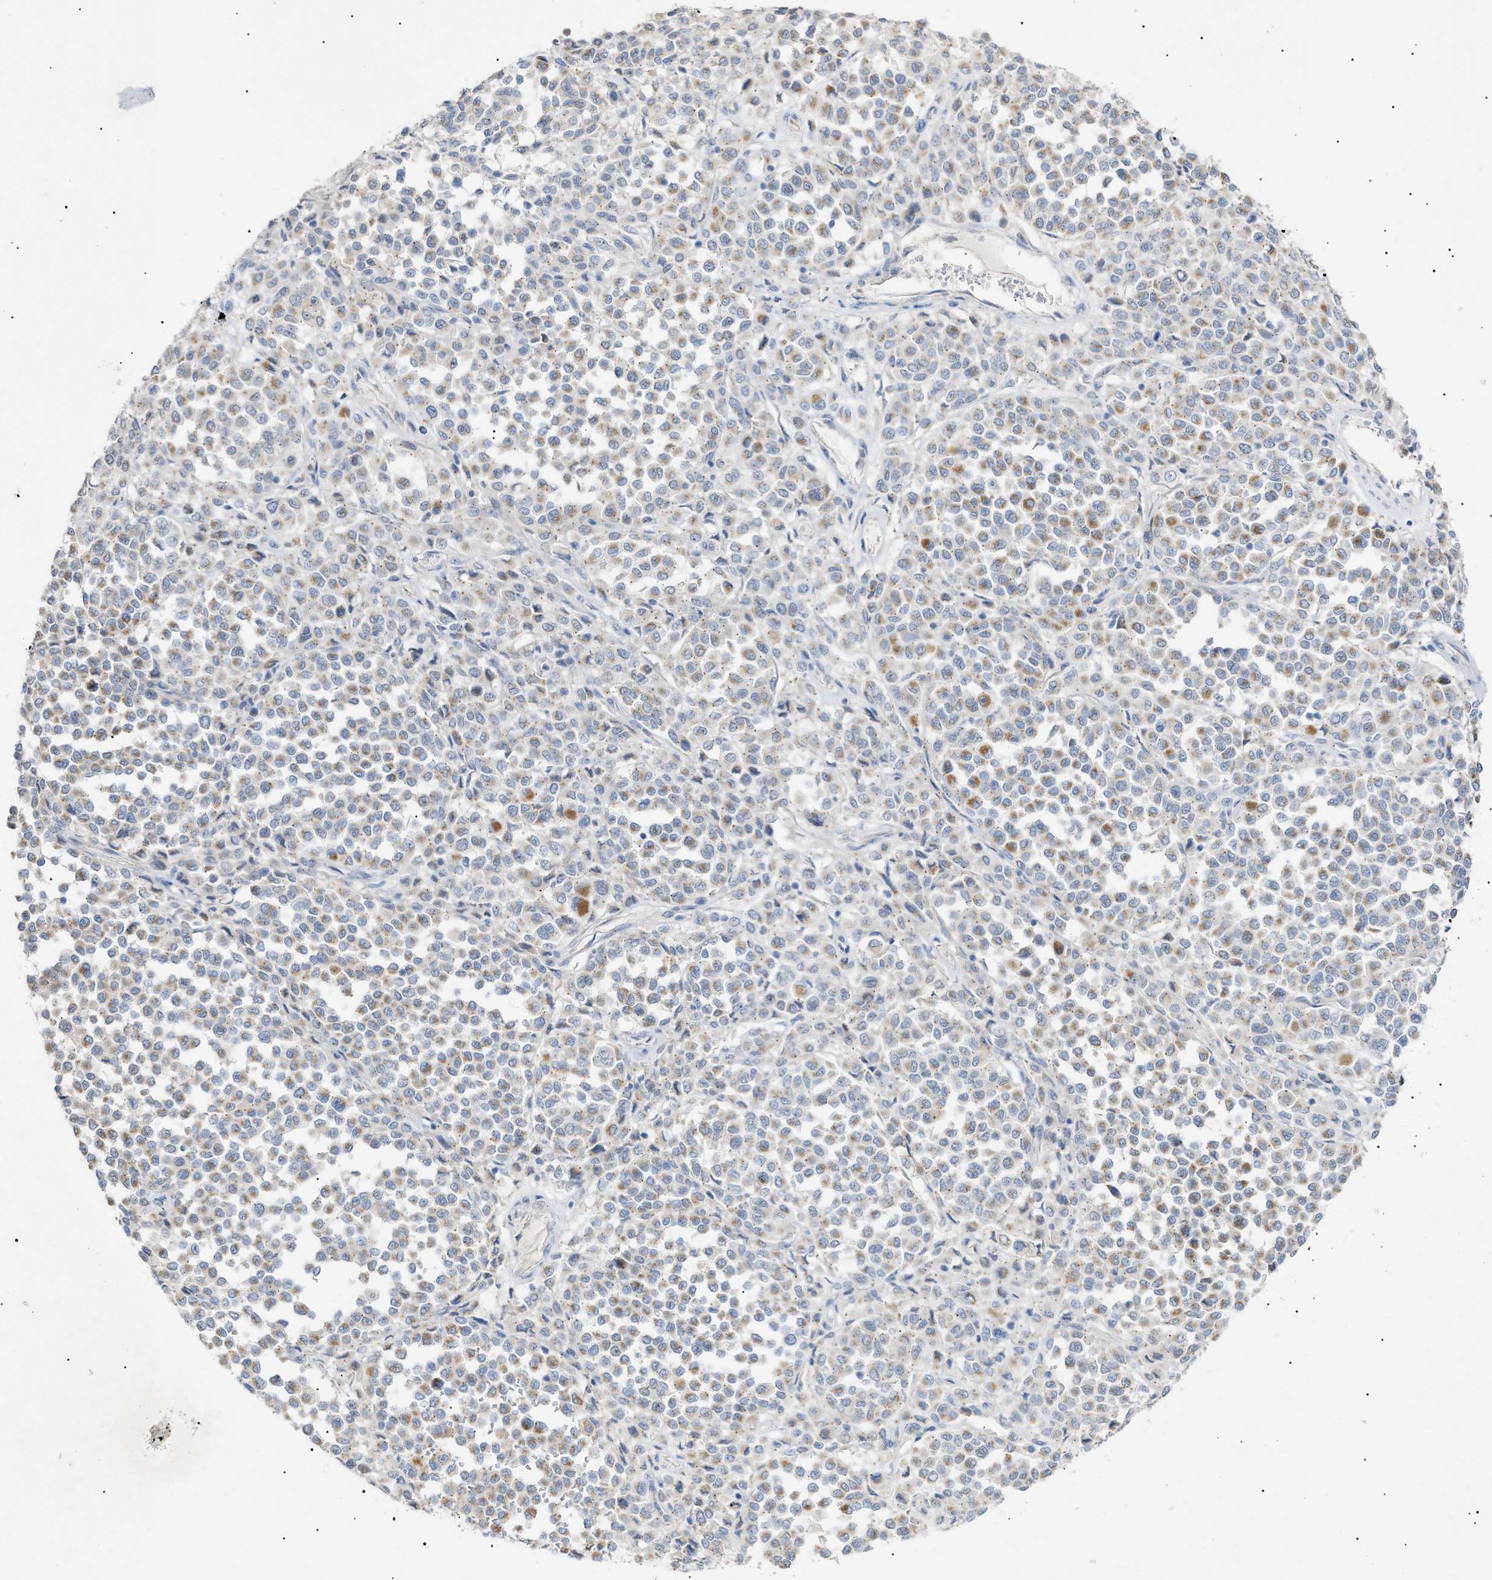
{"staining": {"intensity": "moderate", "quantity": "25%-75%", "location": "cytoplasmic/membranous"}, "tissue": "melanoma", "cell_type": "Tumor cells", "image_type": "cancer", "snomed": [{"axis": "morphology", "description": "Malignant melanoma, Metastatic site"}, {"axis": "topography", "description": "Pancreas"}], "caption": "Immunohistochemical staining of melanoma exhibits medium levels of moderate cytoplasmic/membranous protein staining in about 25%-75% of tumor cells.", "gene": "SLC25A31", "patient": {"sex": "female", "age": 30}}